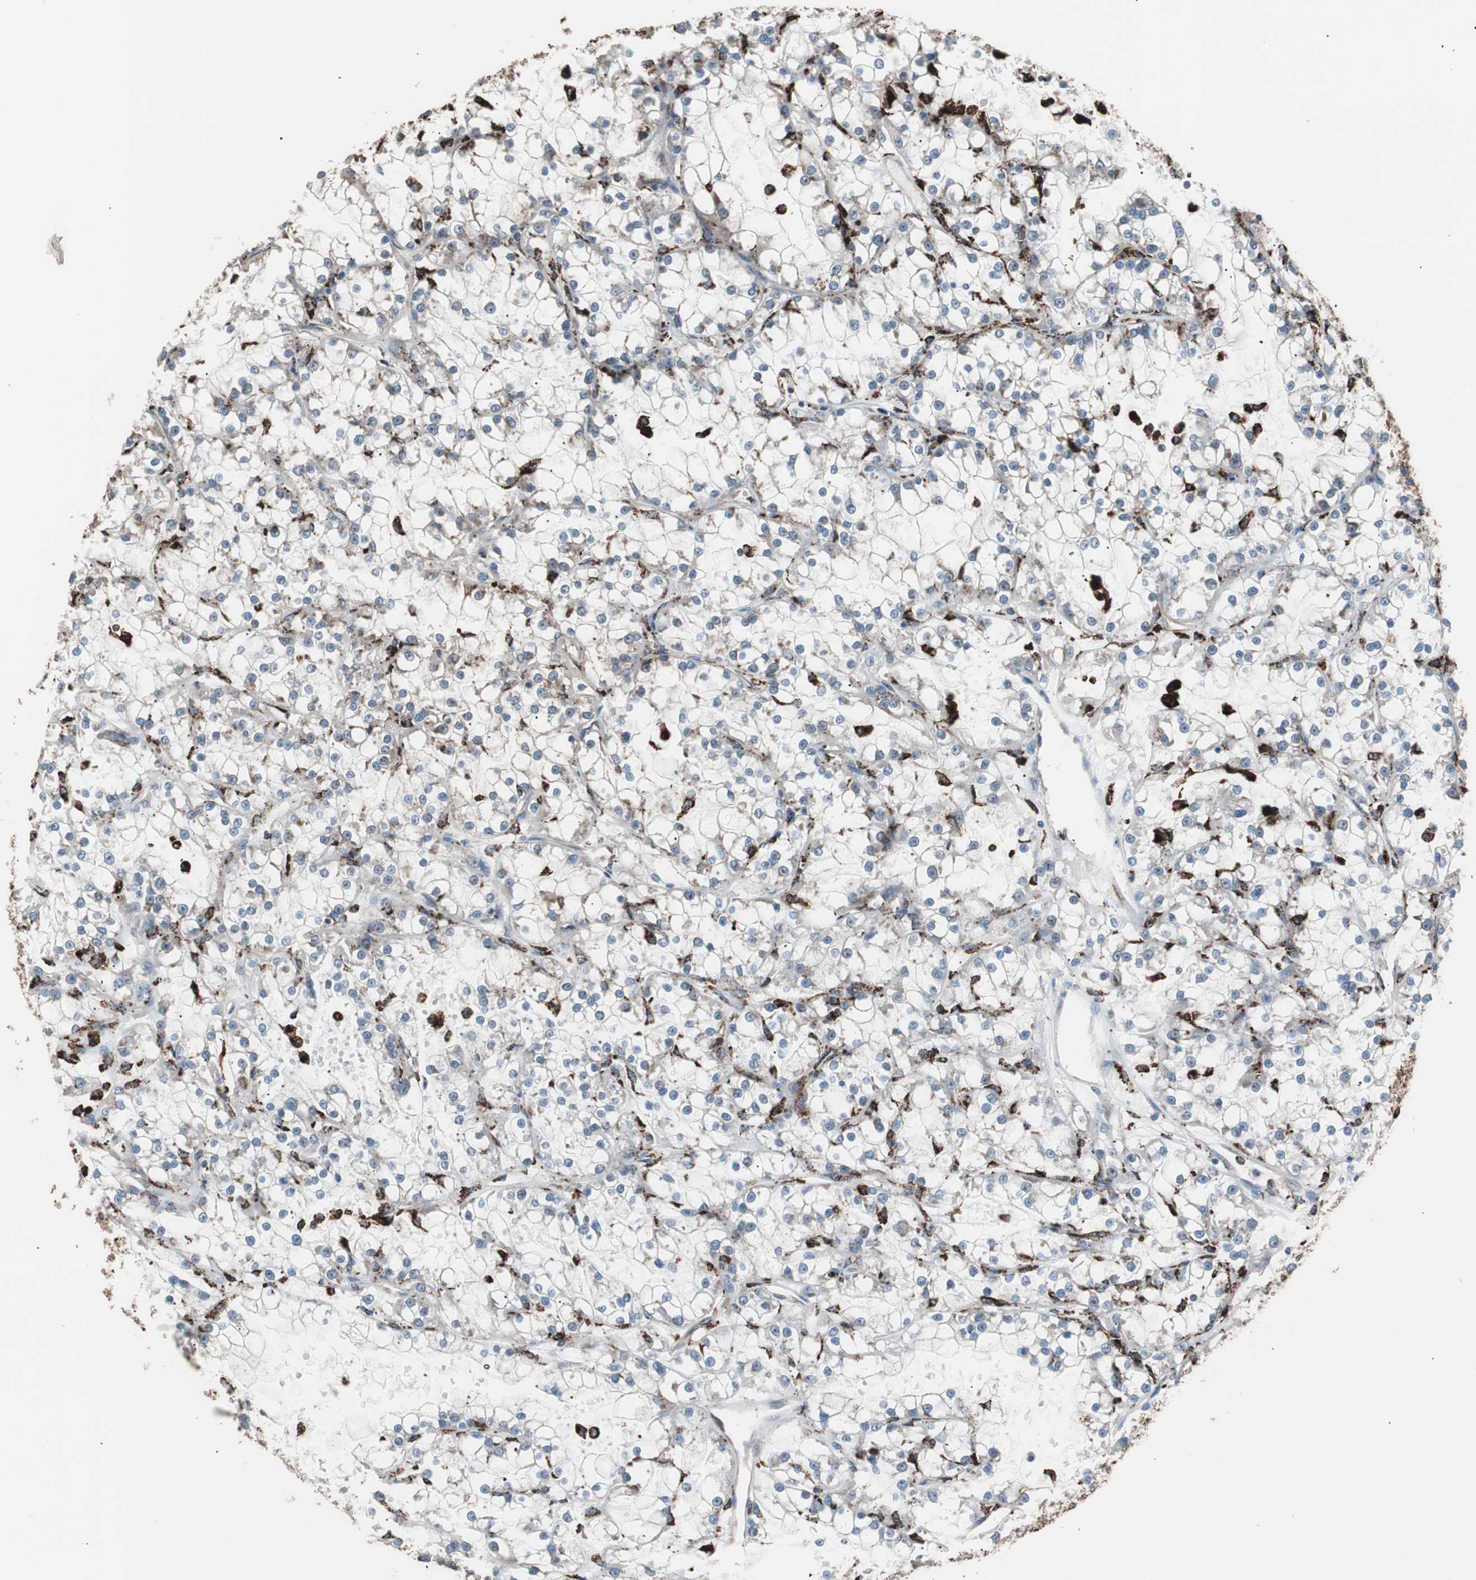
{"staining": {"intensity": "negative", "quantity": "none", "location": "none"}, "tissue": "renal cancer", "cell_type": "Tumor cells", "image_type": "cancer", "snomed": [{"axis": "morphology", "description": "Adenocarcinoma, NOS"}, {"axis": "topography", "description": "Kidney"}], "caption": "An IHC micrograph of adenocarcinoma (renal) is shown. There is no staining in tumor cells of adenocarcinoma (renal).", "gene": "CCT3", "patient": {"sex": "female", "age": 52}}